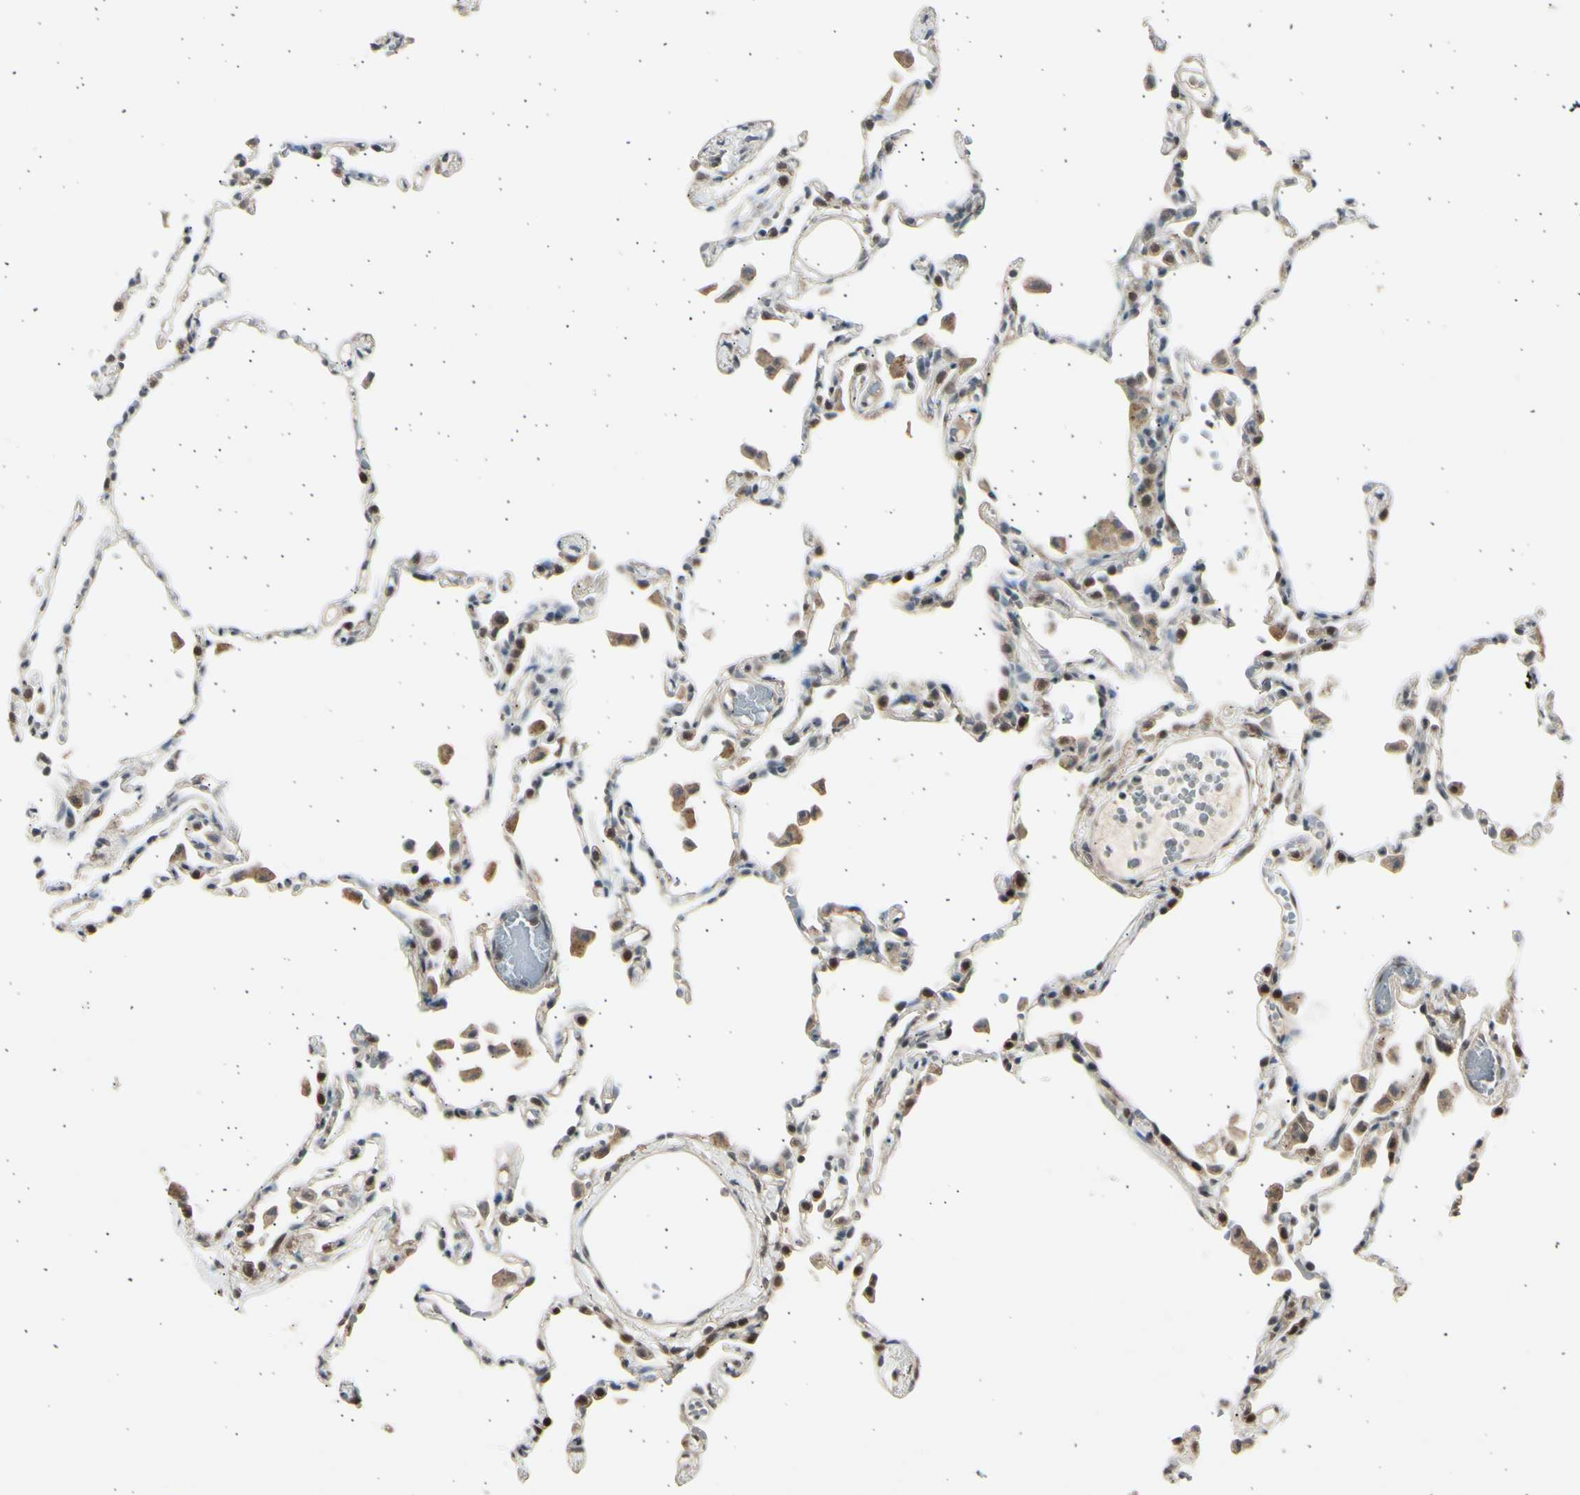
{"staining": {"intensity": "moderate", "quantity": "<25%", "location": "nuclear"}, "tissue": "lung", "cell_type": "Alveolar cells", "image_type": "normal", "snomed": [{"axis": "morphology", "description": "Normal tissue, NOS"}, {"axis": "topography", "description": "Lung"}], "caption": "Moderate nuclear positivity is appreciated in about <25% of alveolar cells in benign lung.", "gene": "PSMD5", "patient": {"sex": "female", "age": 49}}